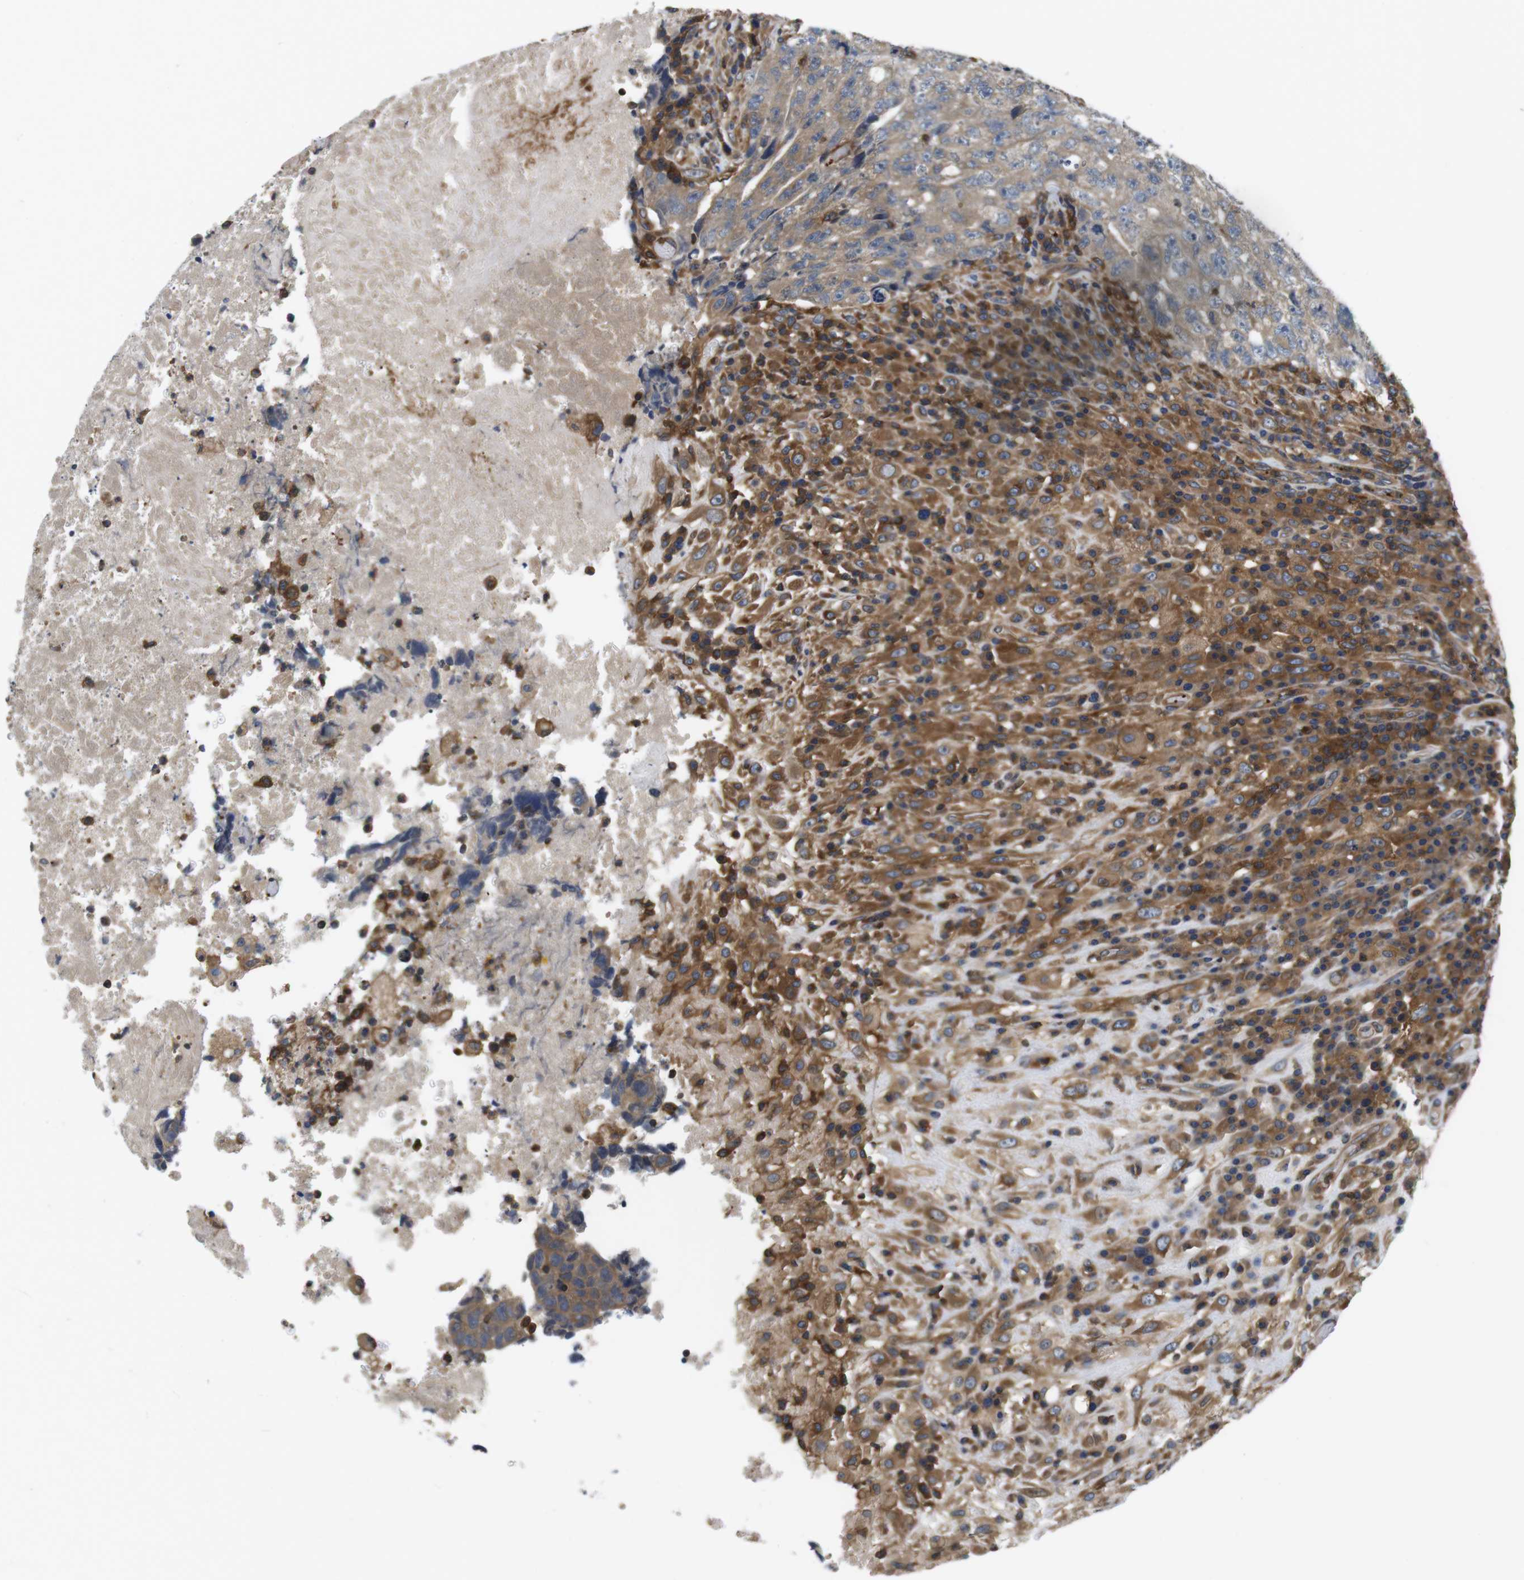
{"staining": {"intensity": "weak", "quantity": ">75%", "location": "cytoplasmic/membranous"}, "tissue": "testis cancer", "cell_type": "Tumor cells", "image_type": "cancer", "snomed": [{"axis": "morphology", "description": "Necrosis, NOS"}, {"axis": "morphology", "description": "Carcinoma, Embryonal, NOS"}, {"axis": "topography", "description": "Testis"}], "caption": "High-magnification brightfield microscopy of testis cancer (embryonal carcinoma) stained with DAB (brown) and counterstained with hematoxylin (blue). tumor cells exhibit weak cytoplasmic/membranous staining is appreciated in approximately>75% of cells.", "gene": "HERPUD2", "patient": {"sex": "male", "age": 19}}